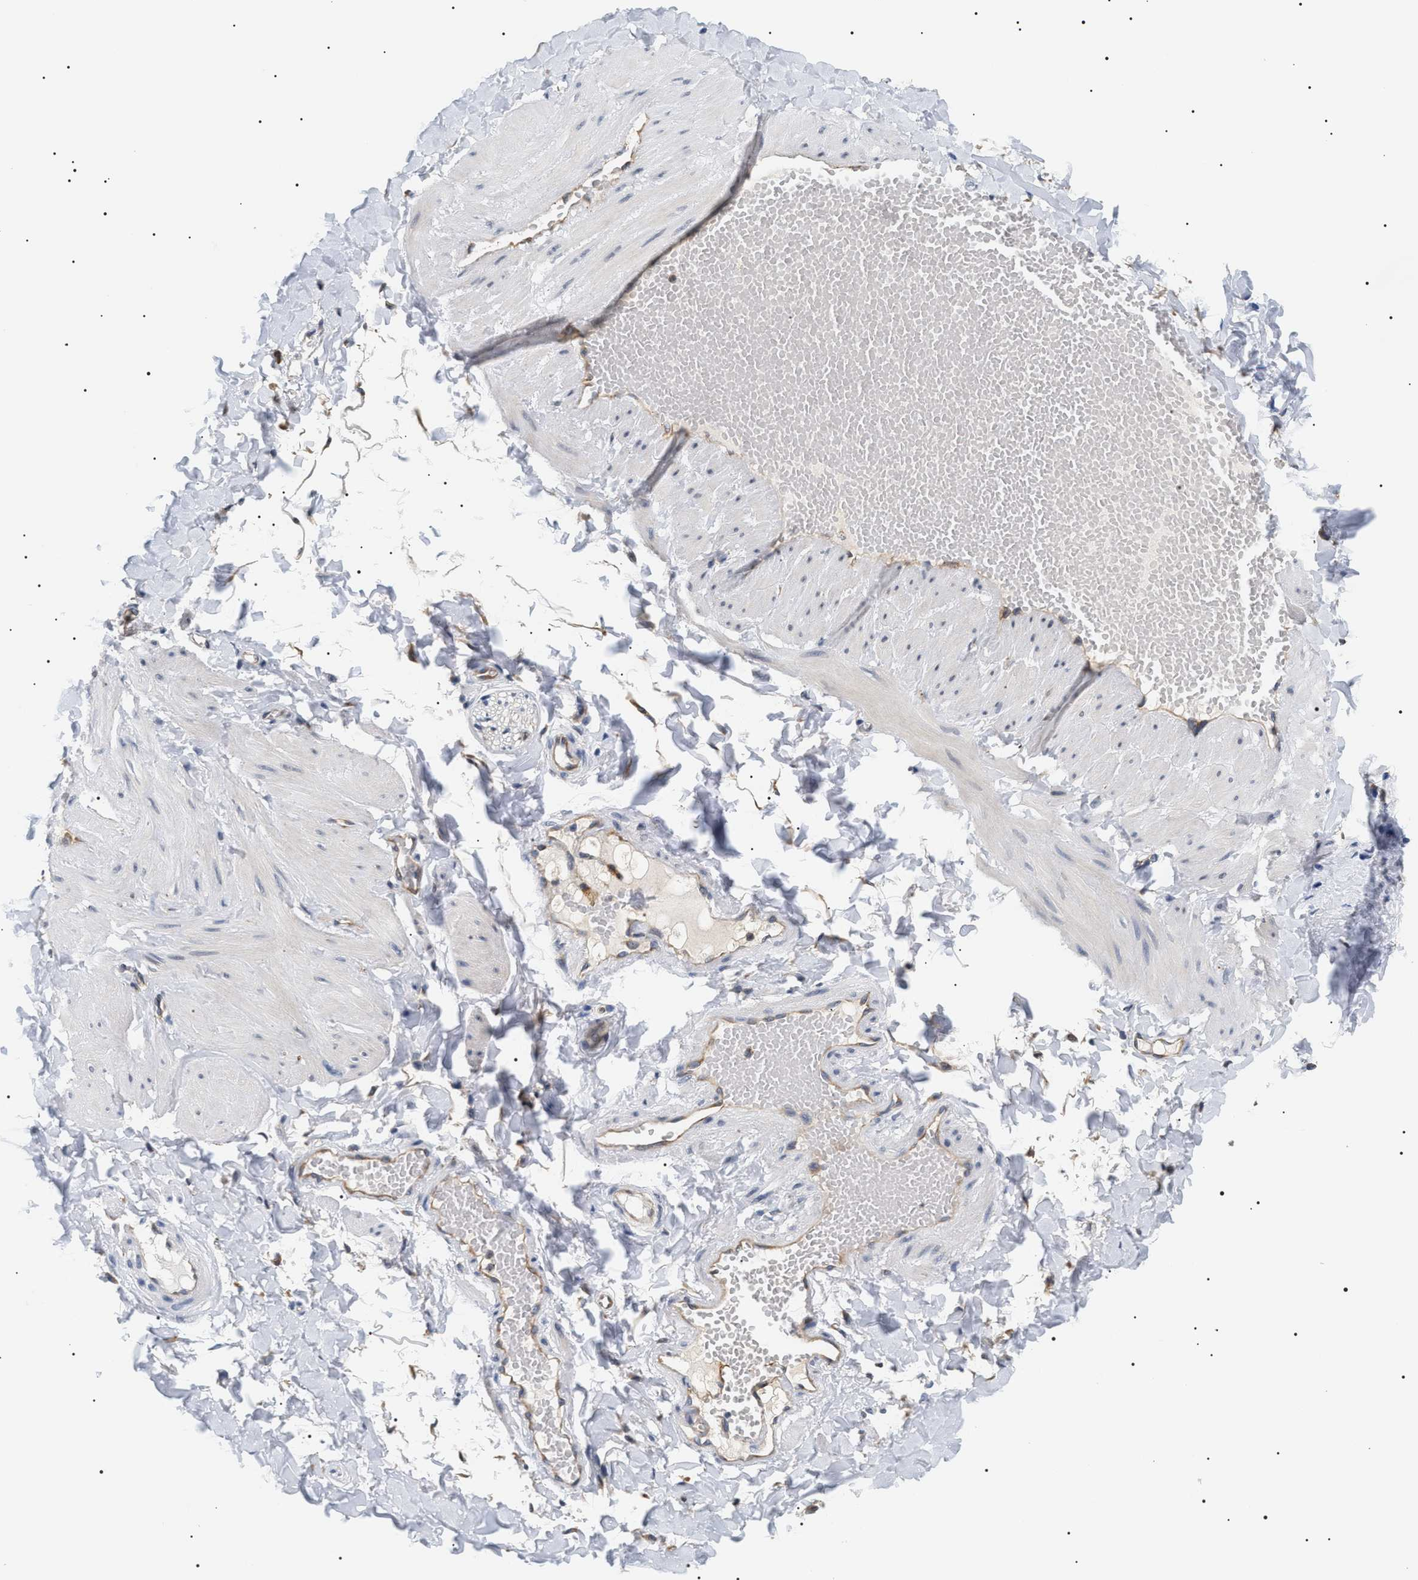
{"staining": {"intensity": "moderate", "quantity": ">75%", "location": "cytoplasmic/membranous"}, "tissue": "adipose tissue", "cell_type": "Adipocytes", "image_type": "normal", "snomed": [{"axis": "morphology", "description": "Normal tissue, NOS"}, {"axis": "topography", "description": "Adipose tissue"}, {"axis": "topography", "description": "Vascular tissue"}, {"axis": "topography", "description": "Peripheral nerve tissue"}], "caption": "The image displays a brown stain indicating the presence of a protein in the cytoplasmic/membranous of adipocytes in adipose tissue. (brown staining indicates protein expression, while blue staining denotes nuclei).", "gene": "HSD17B11", "patient": {"sex": "male", "age": 25}}